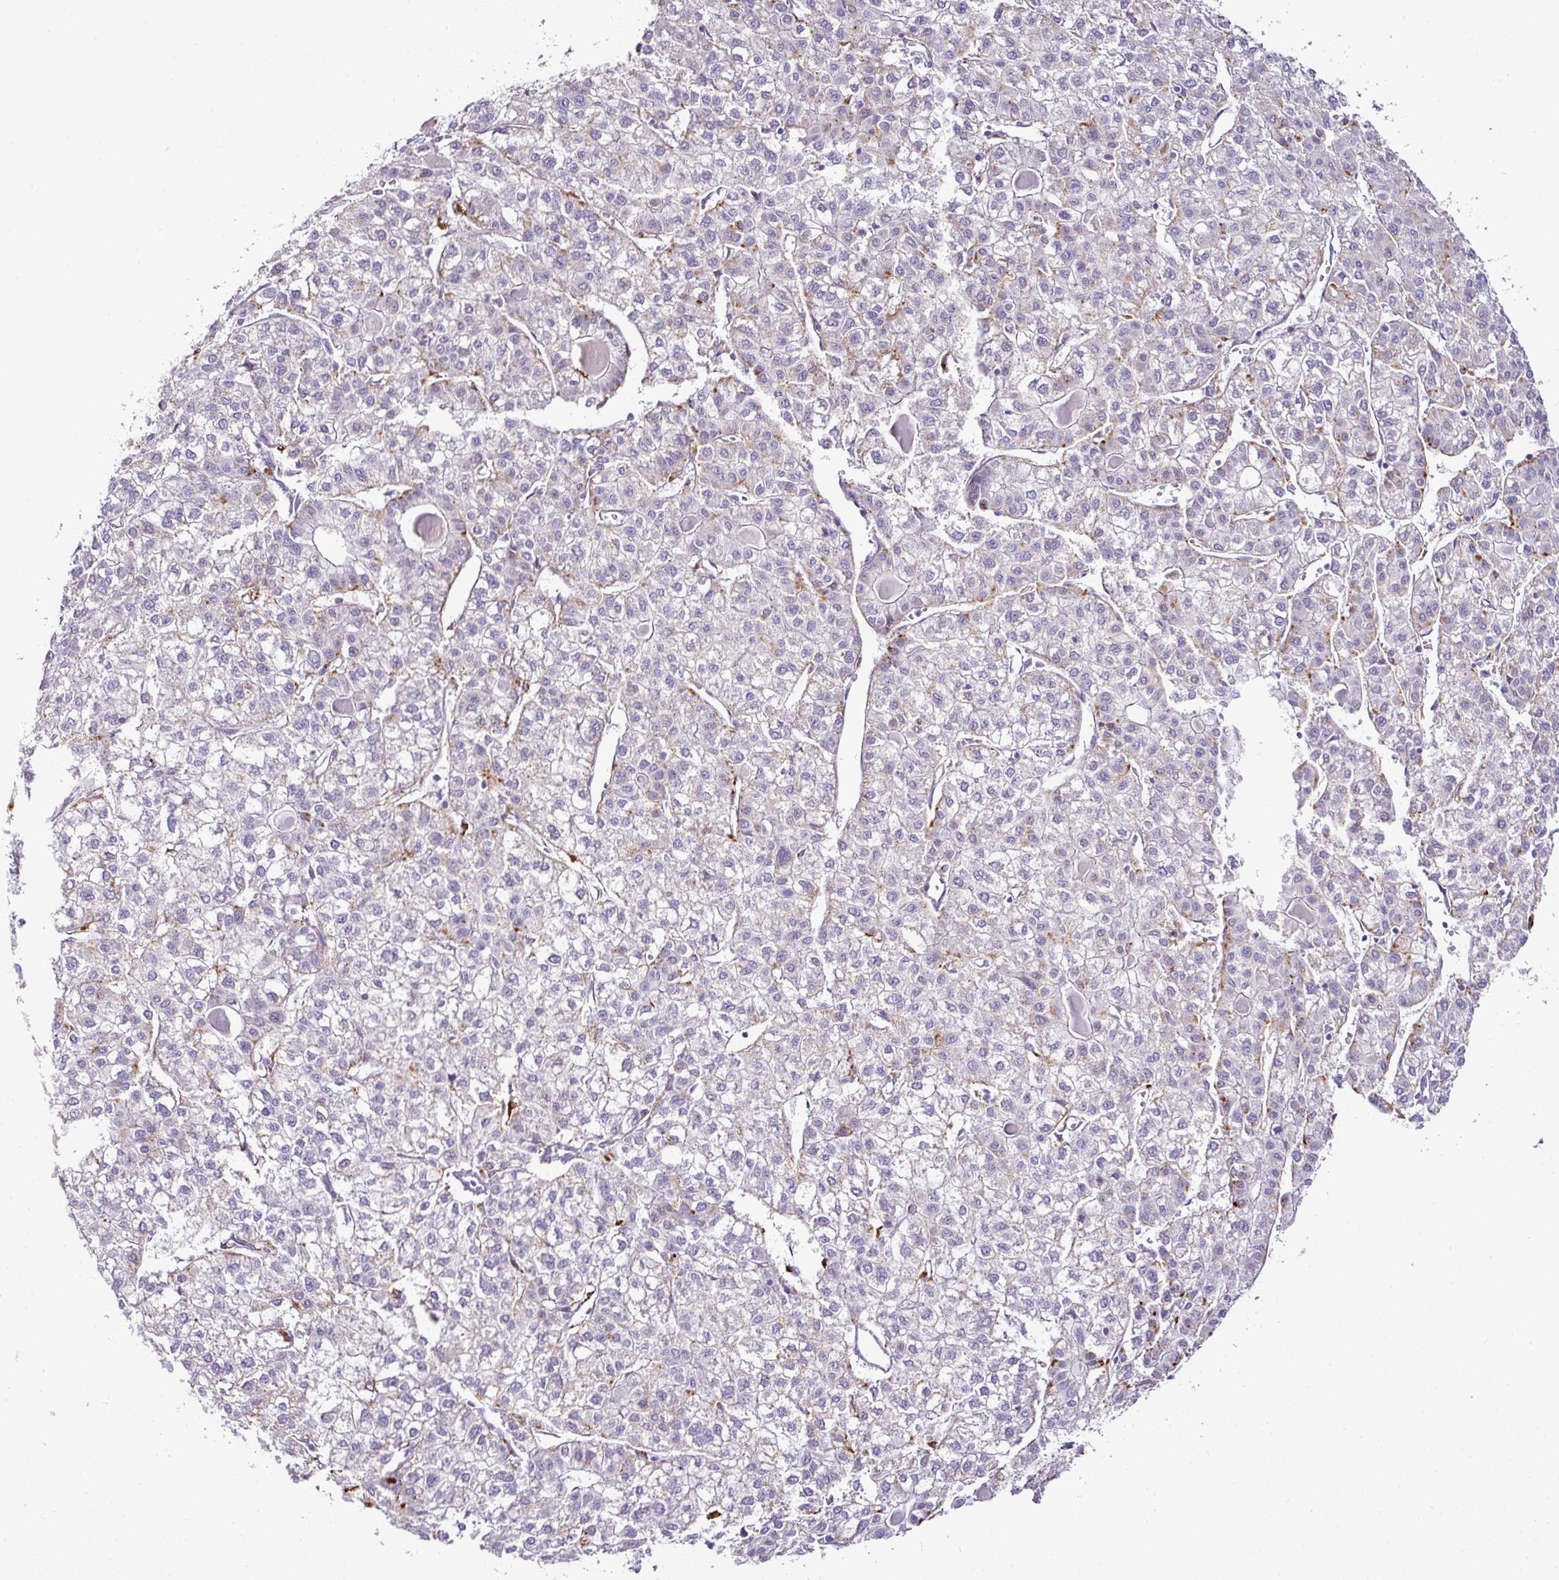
{"staining": {"intensity": "moderate", "quantity": "<25%", "location": "cytoplasmic/membranous"}, "tissue": "liver cancer", "cell_type": "Tumor cells", "image_type": "cancer", "snomed": [{"axis": "morphology", "description": "Carcinoma, Hepatocellular, NOS"}, {"axis": "topography", "description": "Liver"}], "caption": "This photomicrograph reveals immunohistochemistry (IHC) staining of liver hepatocellular carcinoma, with low moderate cytoplasmic/membranous positivity in about <25% of tumor cells.", "gene": "PGAP4", "patient": {"sex": "female", "age": 43}}